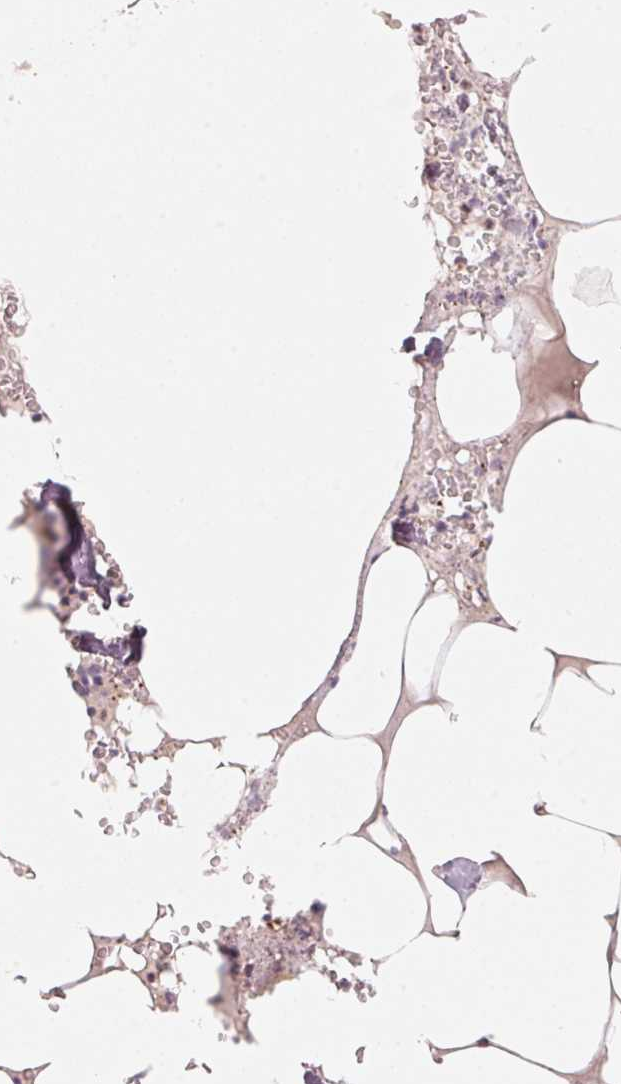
{"staining": {"intensity": "weak", "quantity": "<25%", "location": "nuclear"}, "tissue": "bone marrow", "cell_type": "Hematopoietic cells", "image_type": "normal", "snomed": [{"axis": "morphology", "description": "Normal tissue, NOS"}, {"axis": "topography", "description": "Bone marrow"}], "caption": "Immunohistochemistry photomicrograph of unremarkable bone marrow stained for a protein (brown), which demonstrates no expression in hematopoietic cells.", "gene": "ARHGAP22", "patient": {"sex": "male", "age": 54}}